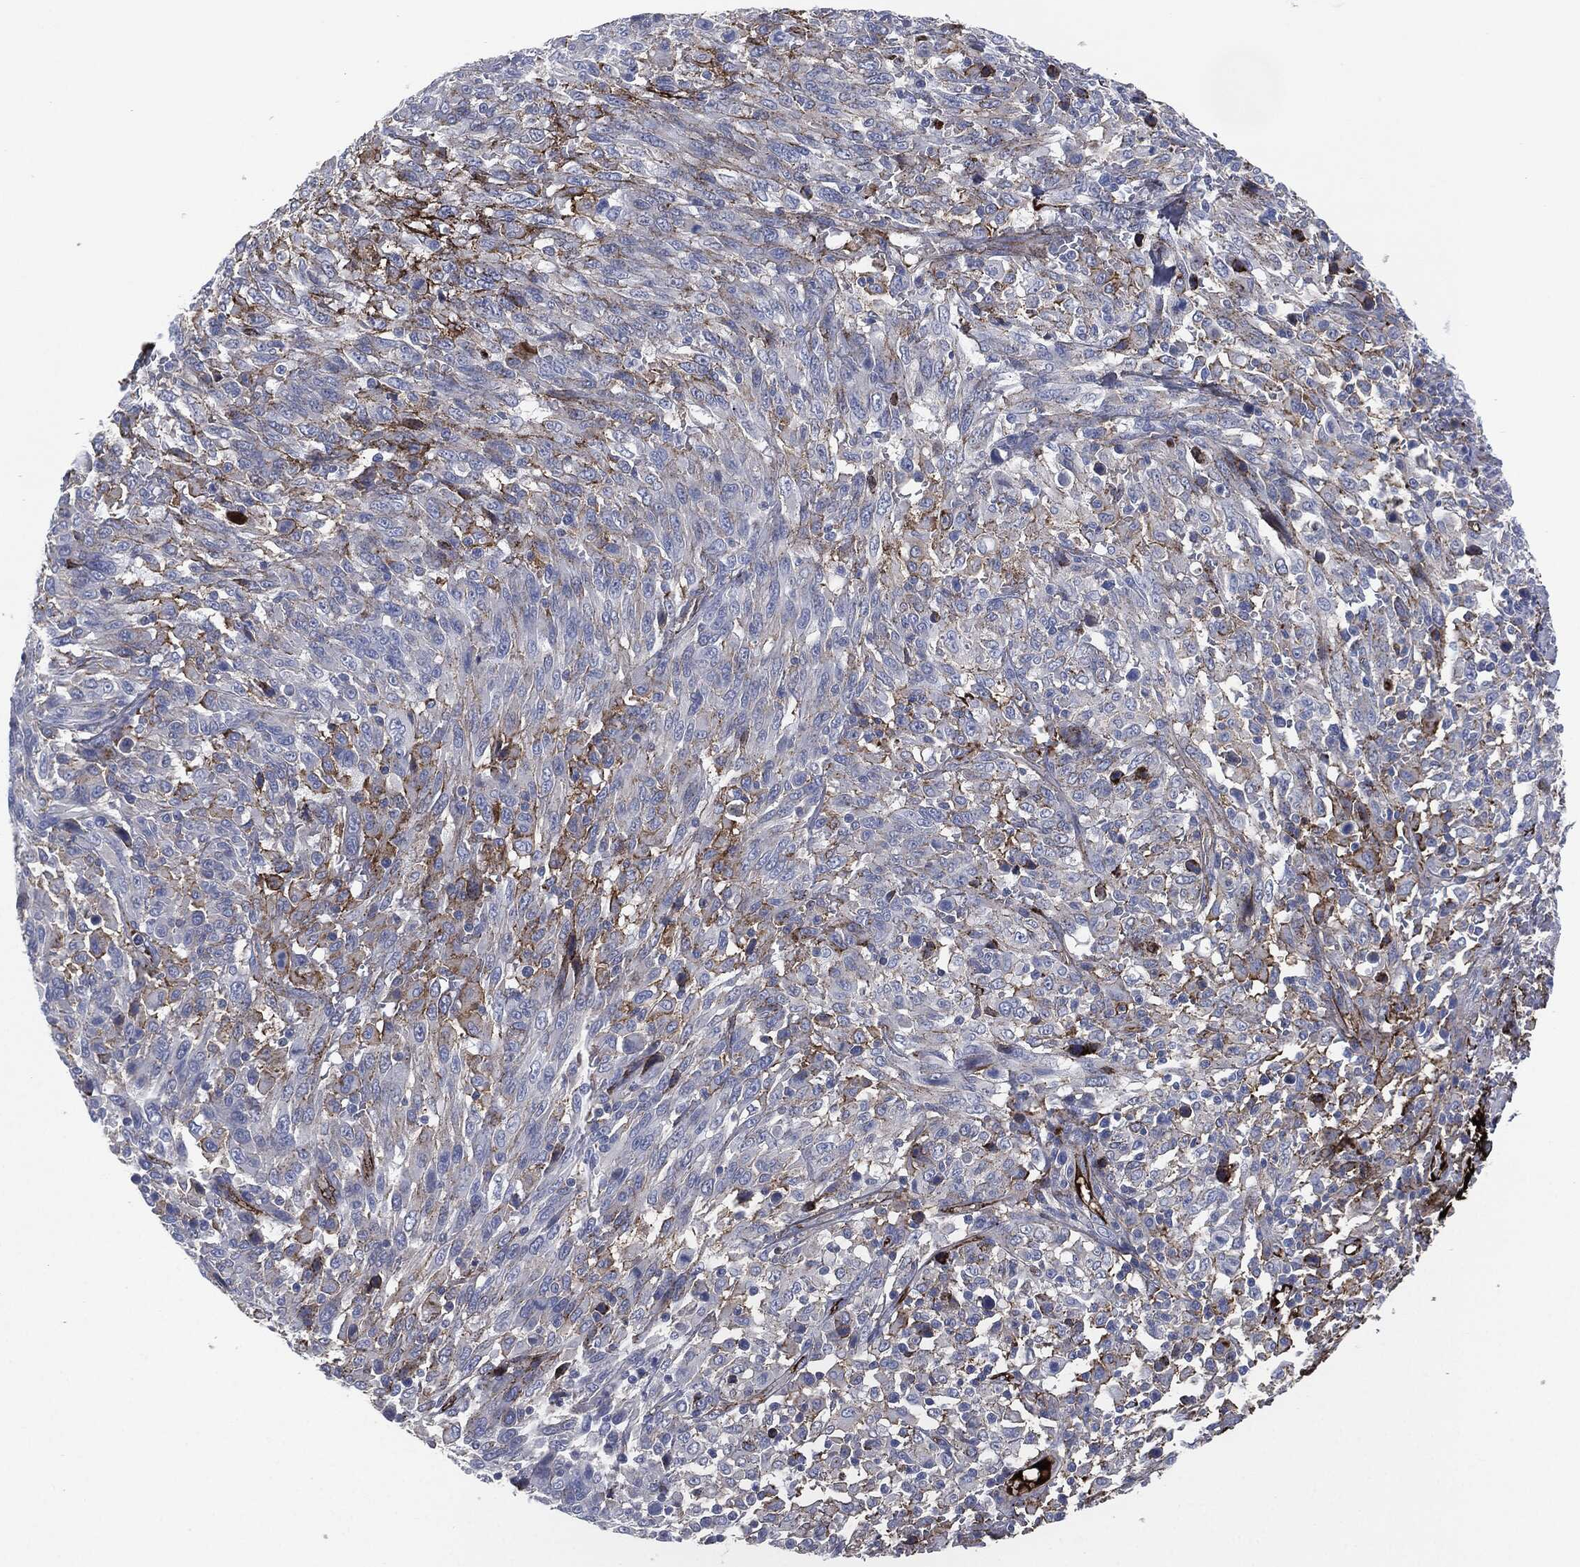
{"staining": {"intensity": "strong", "quantity": "<25%", "location": "cytoplasmic/membranous"}, "tissue": "melanoma", "cell_type": "Tumor cells", "image_type": "cancer", "snomed": [{"axis": "morphology", "description": "Malignant melanoma, NOS"}, {"axis": "topography", "description": "Skin"}], "caption": "The immunohistochemical stain labels strong cytoplasmic/membranous expression in tumor cells of melanoma tissue.", "gene": "APOB", "patient": {"sex": "female", "age": 91}}